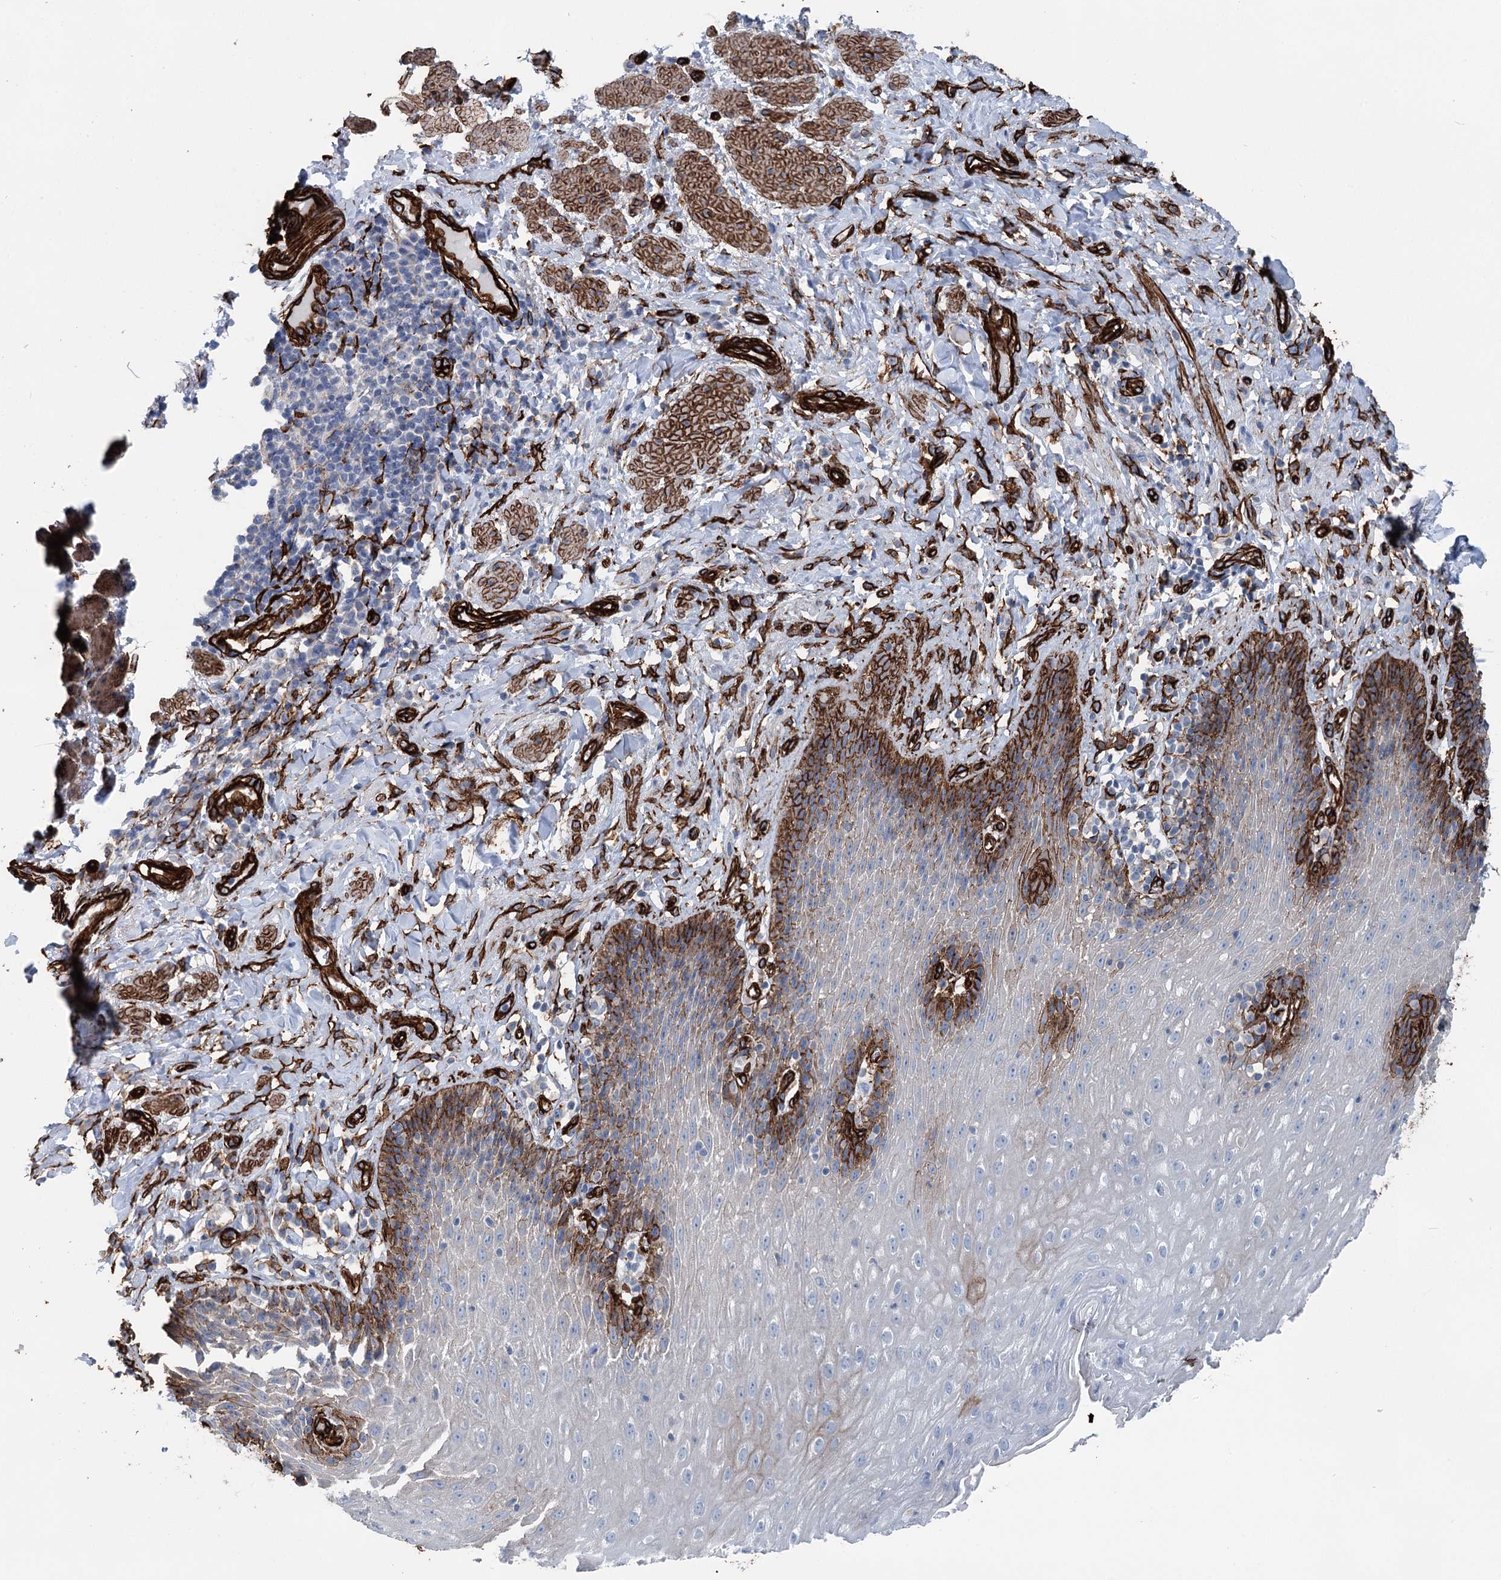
{"staining": {"intensity": "strong", "quantity": "<25%", "location": "cytoplasmic/membranous"}, "tissue": "esophagus", "cell_type": "Squamous epithelial cells", "image_type": "normal", "snomed": [{"axis": "morphology", "description": "Normal tissue, NOS"}, {"axis": "topography", "description": "Esophagus"}], "caption": "This photomicrograph reveals benign esophagus stained with immunohistochemistry to label a protein in brown. The cytoplasmic/membranous of squamous epithelial cells show strong positivity for the protein. Nuclei are counter-stained blue.", "gene": "IQSEC1", "patient": {"sex": "female", "age": 61}}